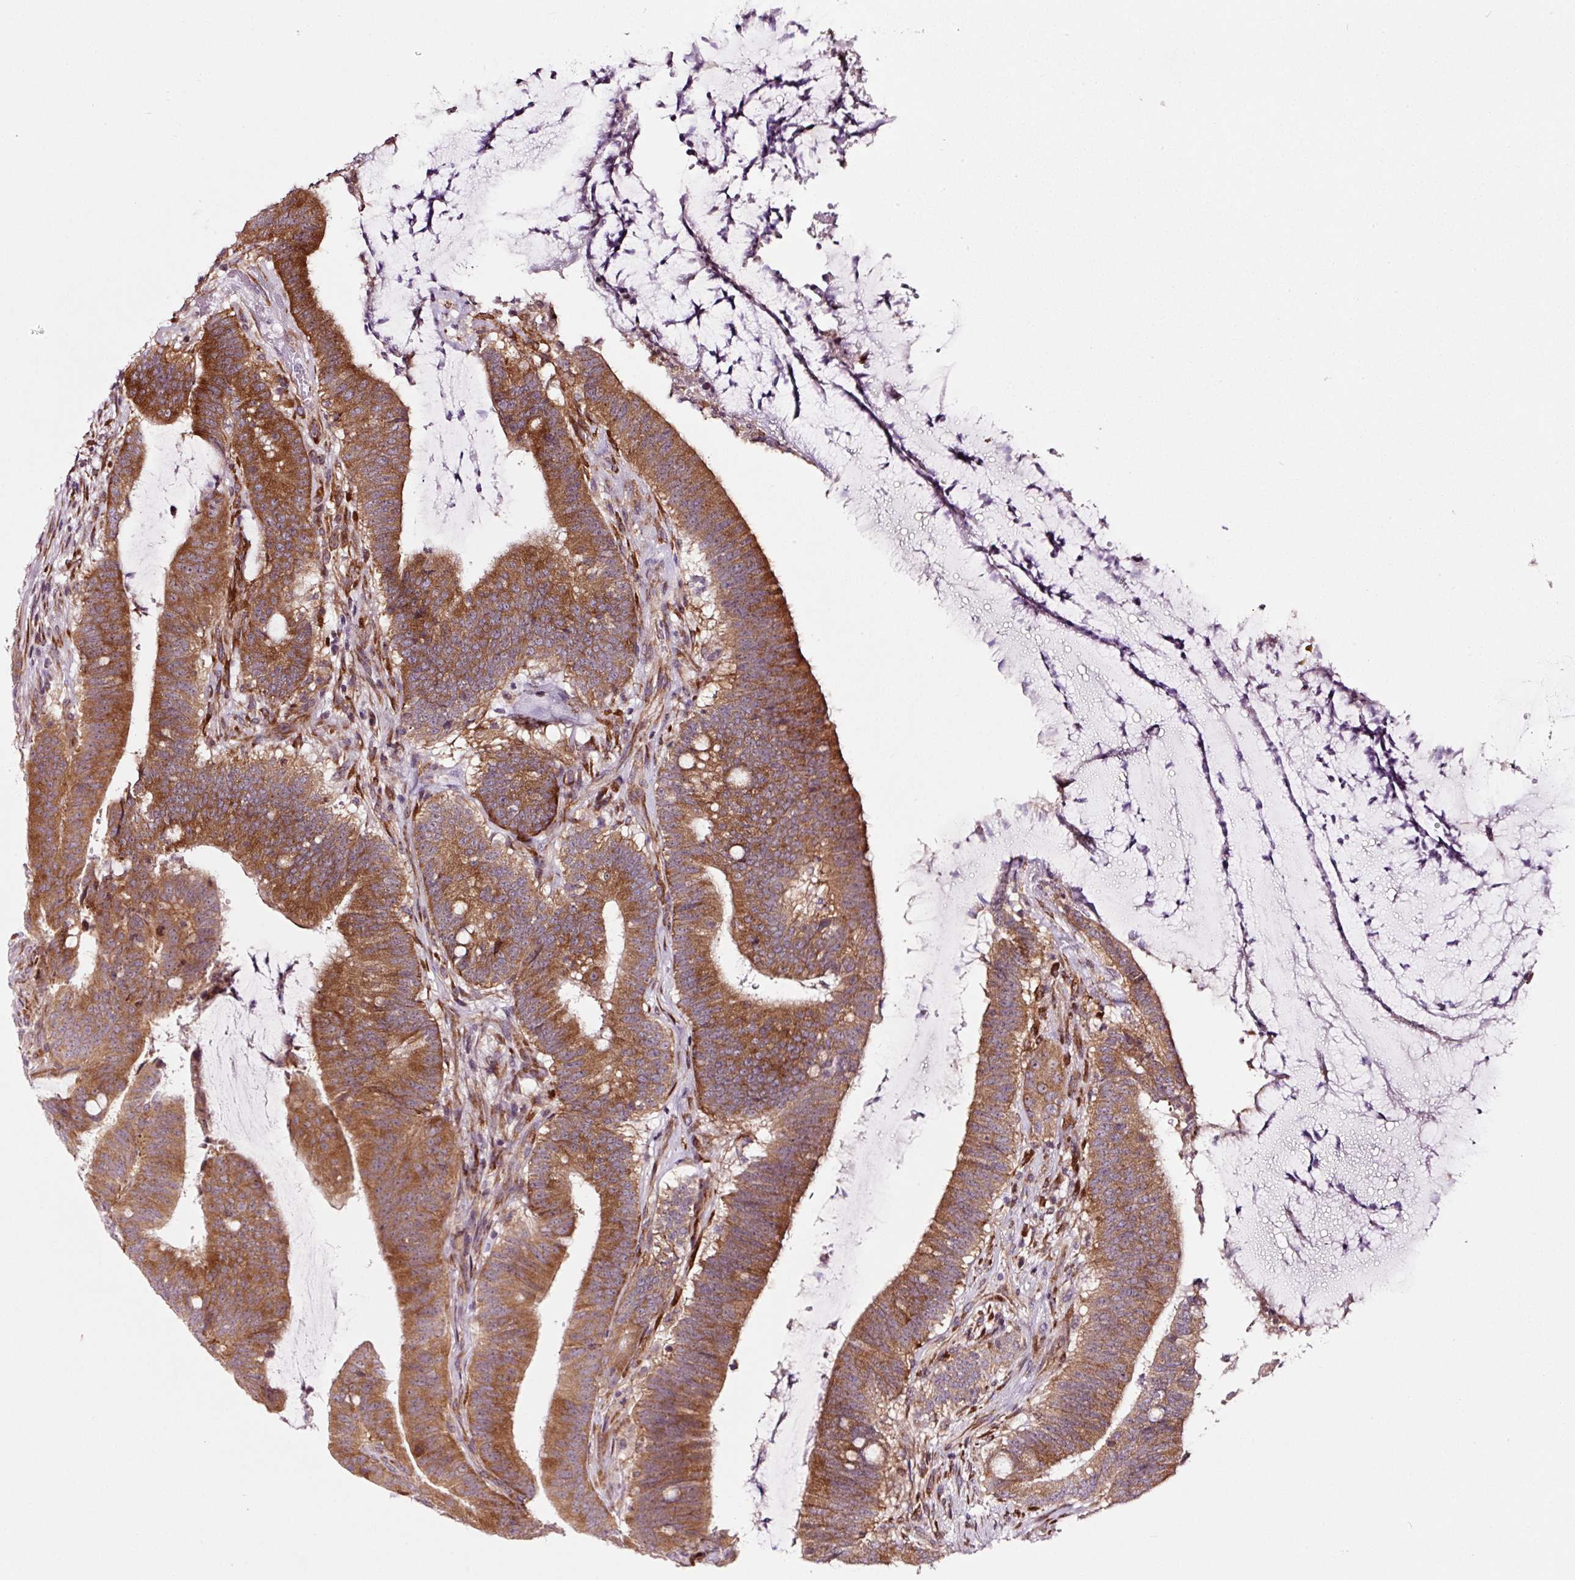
{"staining": {"intensity": "strong", "quantity": ">75%", "location": "cytoplasmic/membranous"}, "tissue": "colorectal cancer", "cell_type": "Tumor cells", "image_type": "cancer", "snomed": [{"axis": "morphology", "description": "Adenocarcinoma, NOS"}, {"axis": "topography", "description": "Colon"}], "caption": "Colorectal cancer stained with IHC exhibits strong cytoplasmic/membranous positivity in approximately >75% of tumor cells.", "gene": "RPL41", "patient": {"sex": "female", "age": 43}}